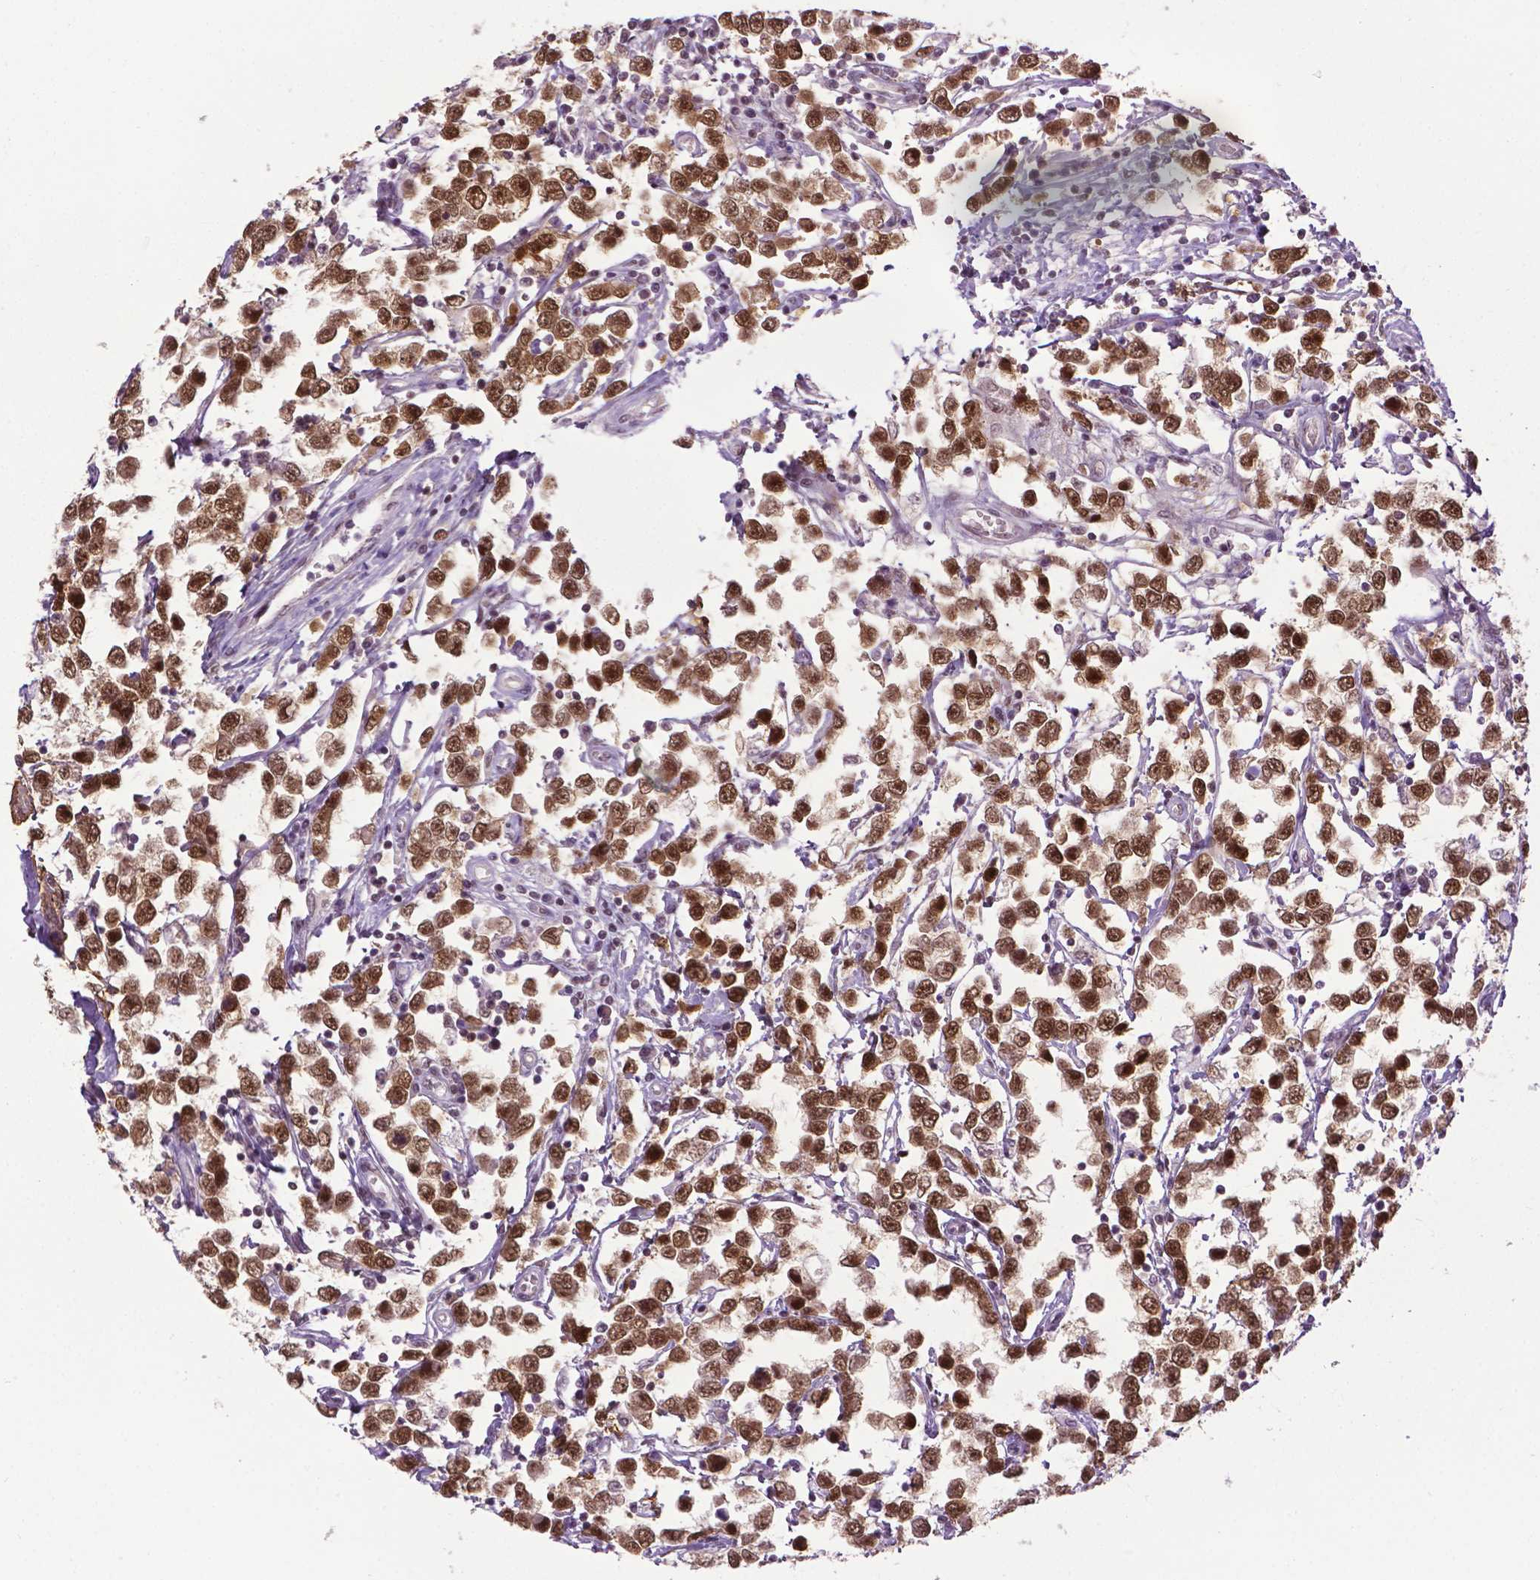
{"staining": {"intensity": "strong", "quantity": ">75%", "location": "nuclear"}, "tissue": "testis cancer", "cell_type": "Tumor cells", "image_type": "cancer", "snomed": [{"axis": "morphology", "description": "Seminoma, NOS"}, {"axis": "topography", "description": "Testis"}], "caption": "Approximately >75% of tumor cells in human testis seminoma demonstrate strong nuclear protein positivity as visualized by brown immunohistochemical staining.", "gene": "UBQLN4", "patient": {"sex": "male", "age": 34}}